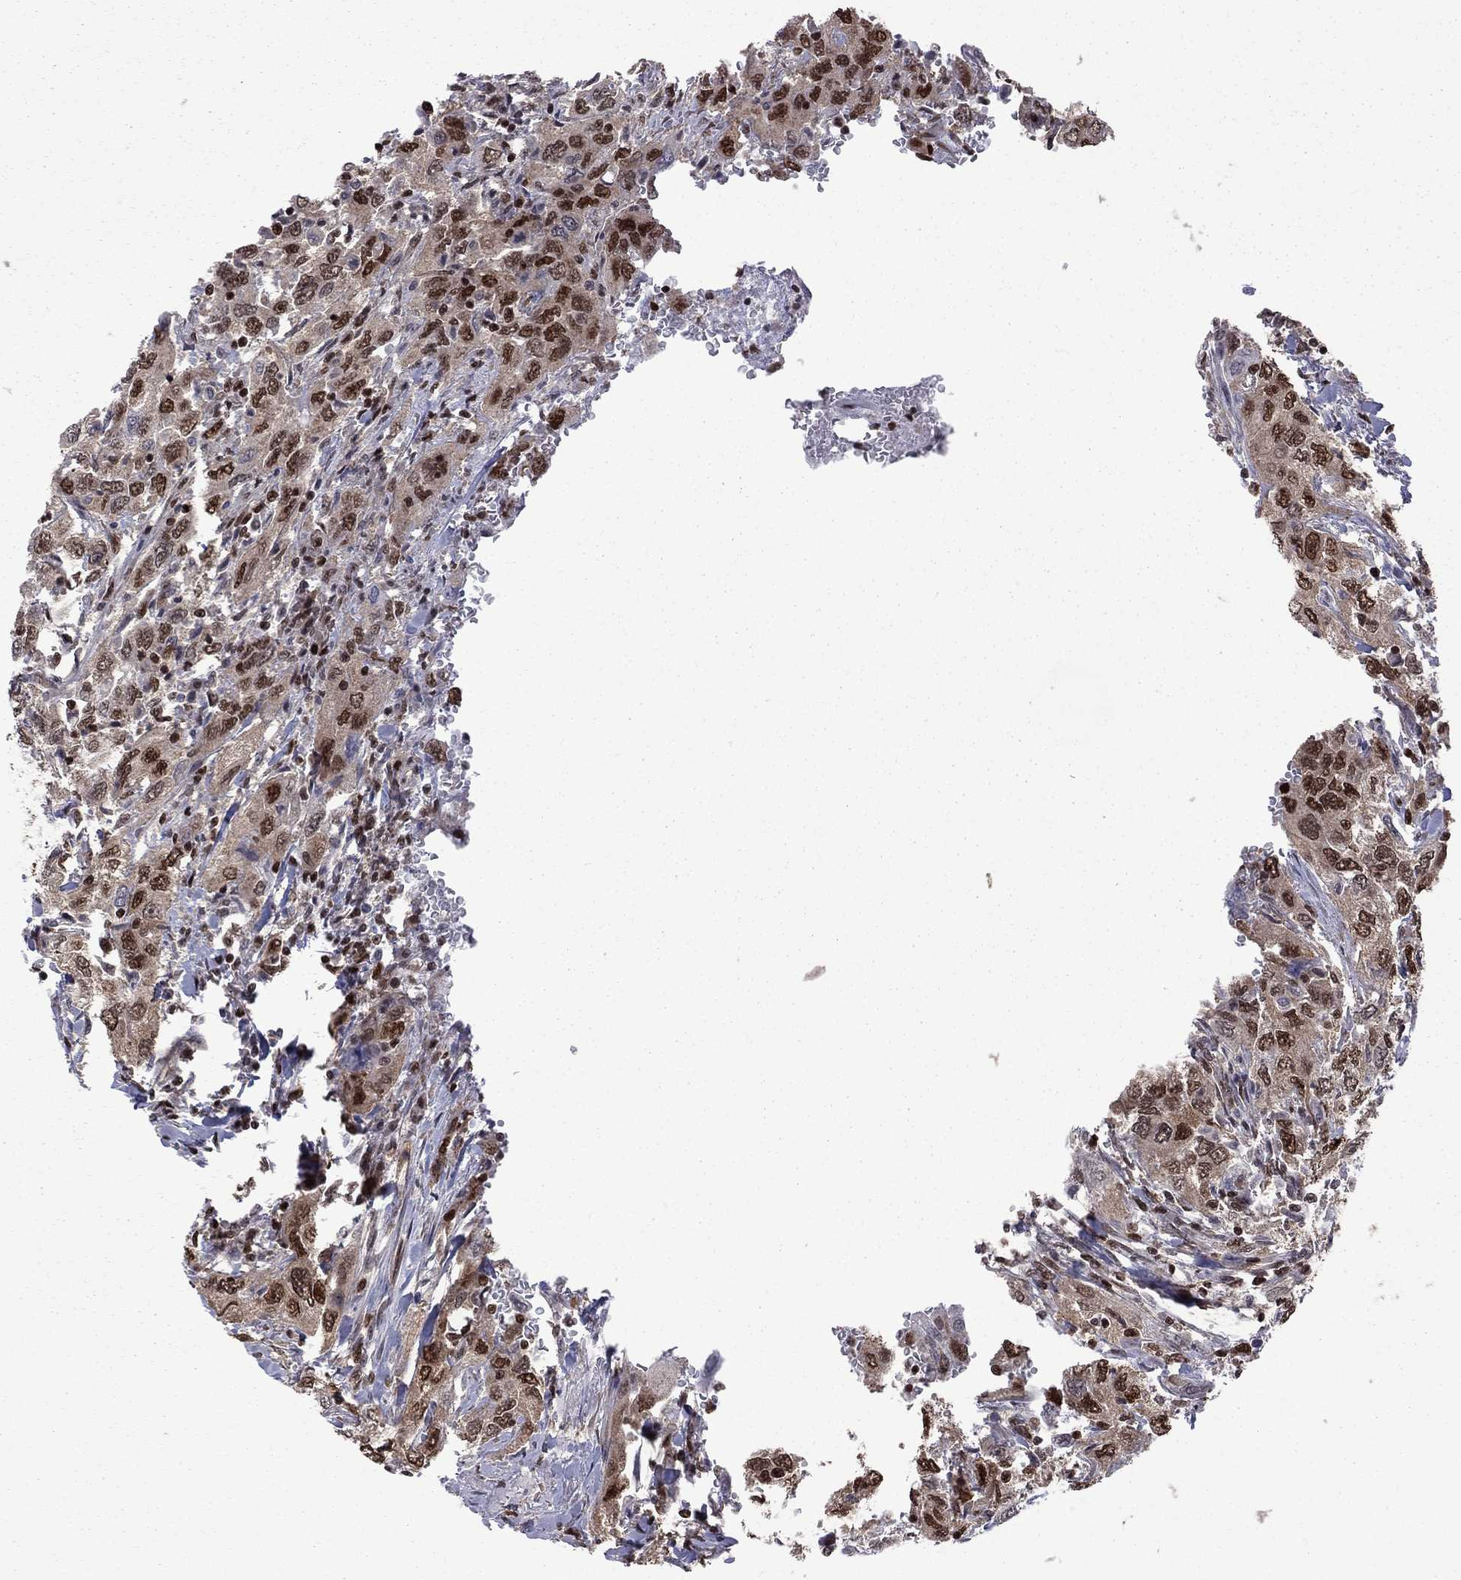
{"staining": {"intensity": "strong", "quantity": ">75%", "location": "nuclear"}, "tissue": "urothelial cancer", "cell_type": "Tumor cells", "image_type": "cancer", "snomed": [{"axis": "morphology", "description": "Urothelial carcinoma, High grade"}, {"axis": "topography", "description": "Urinary bladder"}], "caption": "High-grade urothelial carcinoma stained for a protein reveals strong nuclear positivity in tumor cells.", "gene": "MED25", "patient": {"sex": "male", "age": 76}}